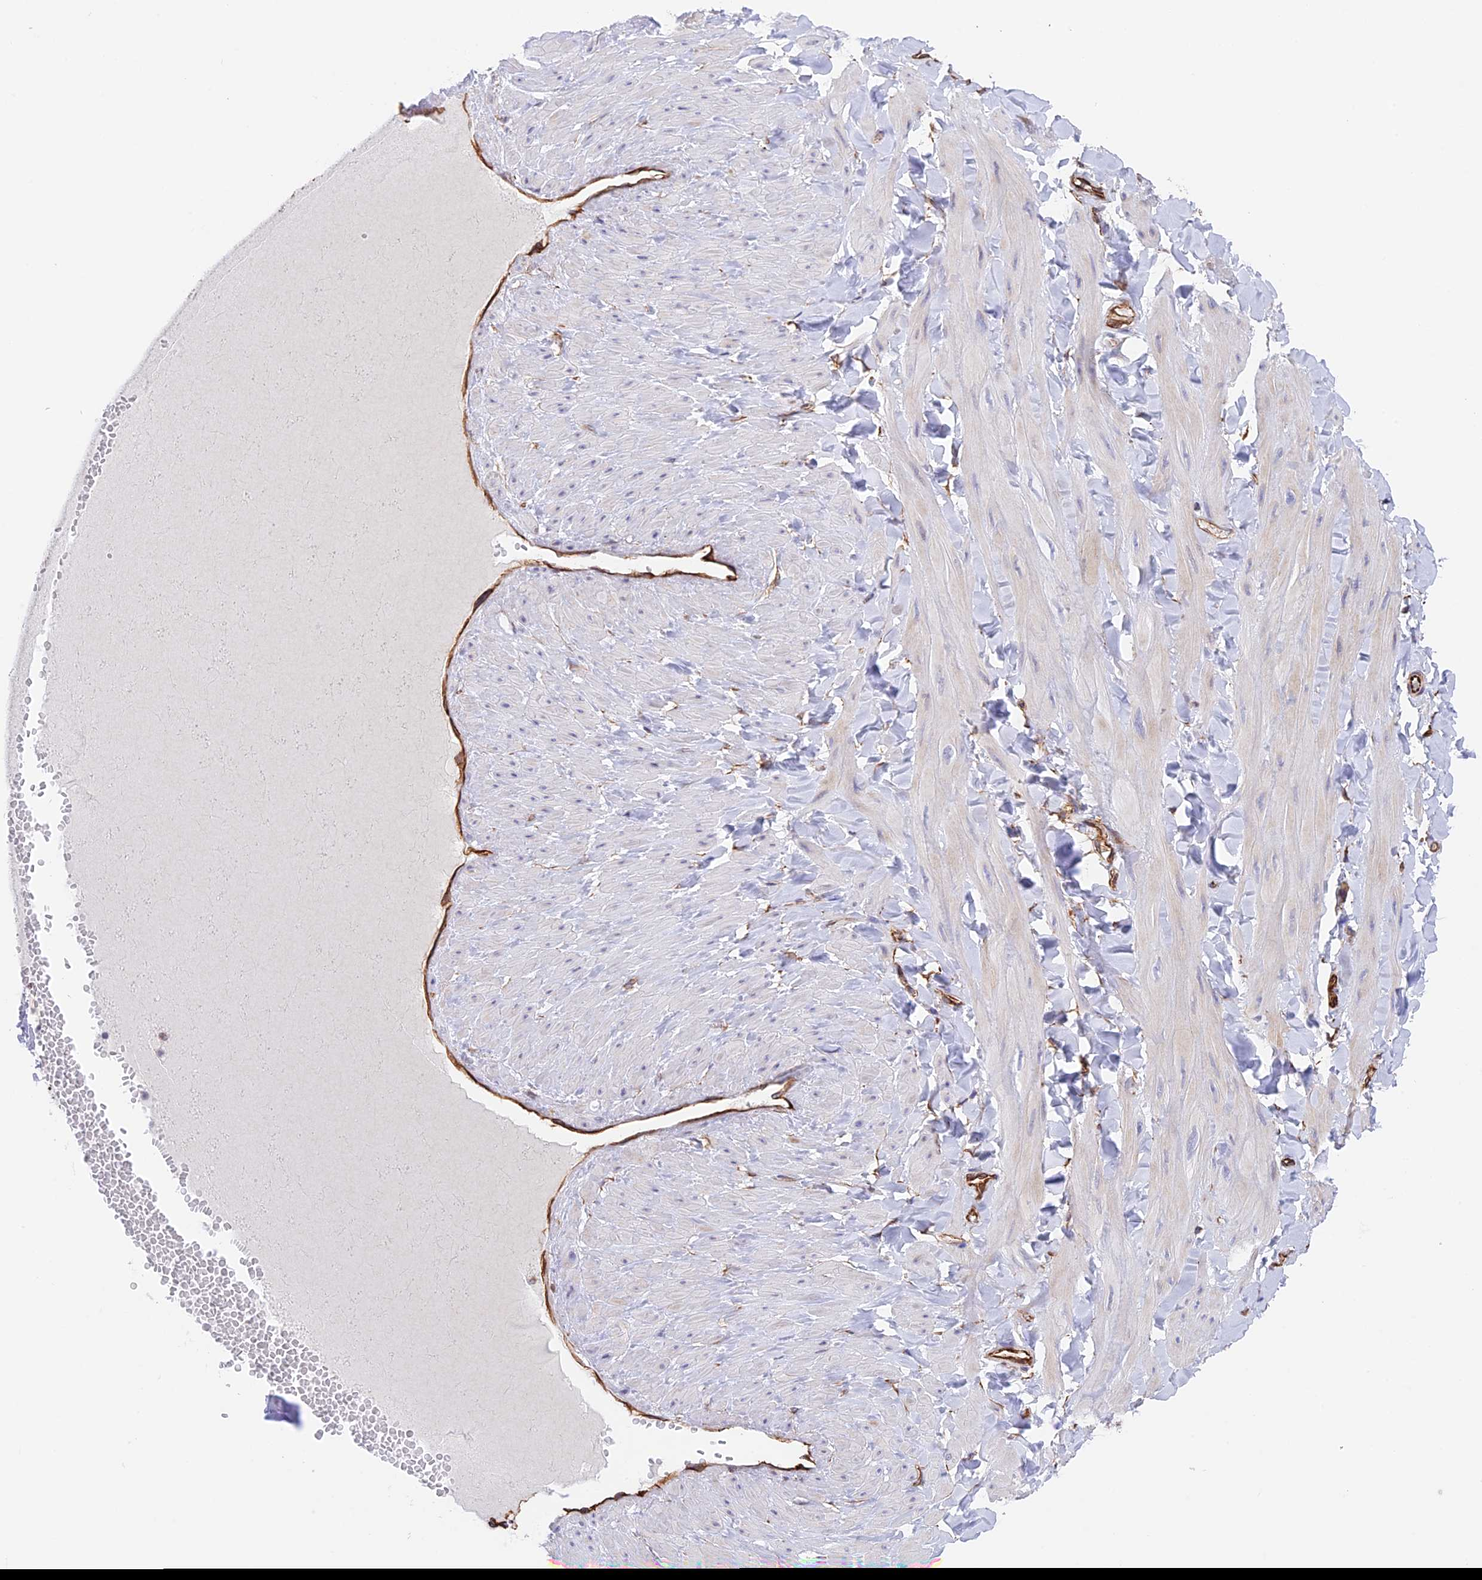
{"staining": {"intensity": "weak", "quantity": ">75%", "location": "cytoplasmic/membranous"}, "tissue": "adipose tissue", "cell_type": "Adipocytes", "image_type": "normal", "snomed": [{"axis": "morphology", "description": "Normal tissue, NOS"}, {"axis": "topography", "description": "Adipose tissue"}, {"axis": "topography", "description": "Vascular tissue"}, {"axis": "topography", "description": "Peripheral nerve tissue"}], "caption": "This micrograph displays benign adipose tissue stained with IHC to label a protein in brown. The cytoplasmic/membranous of adipocytes show weak positivity for the protein. Nuclei are counter-stained blue.", "gene": "ZNF652", "patient": {"sex": "male", "age": 25}}